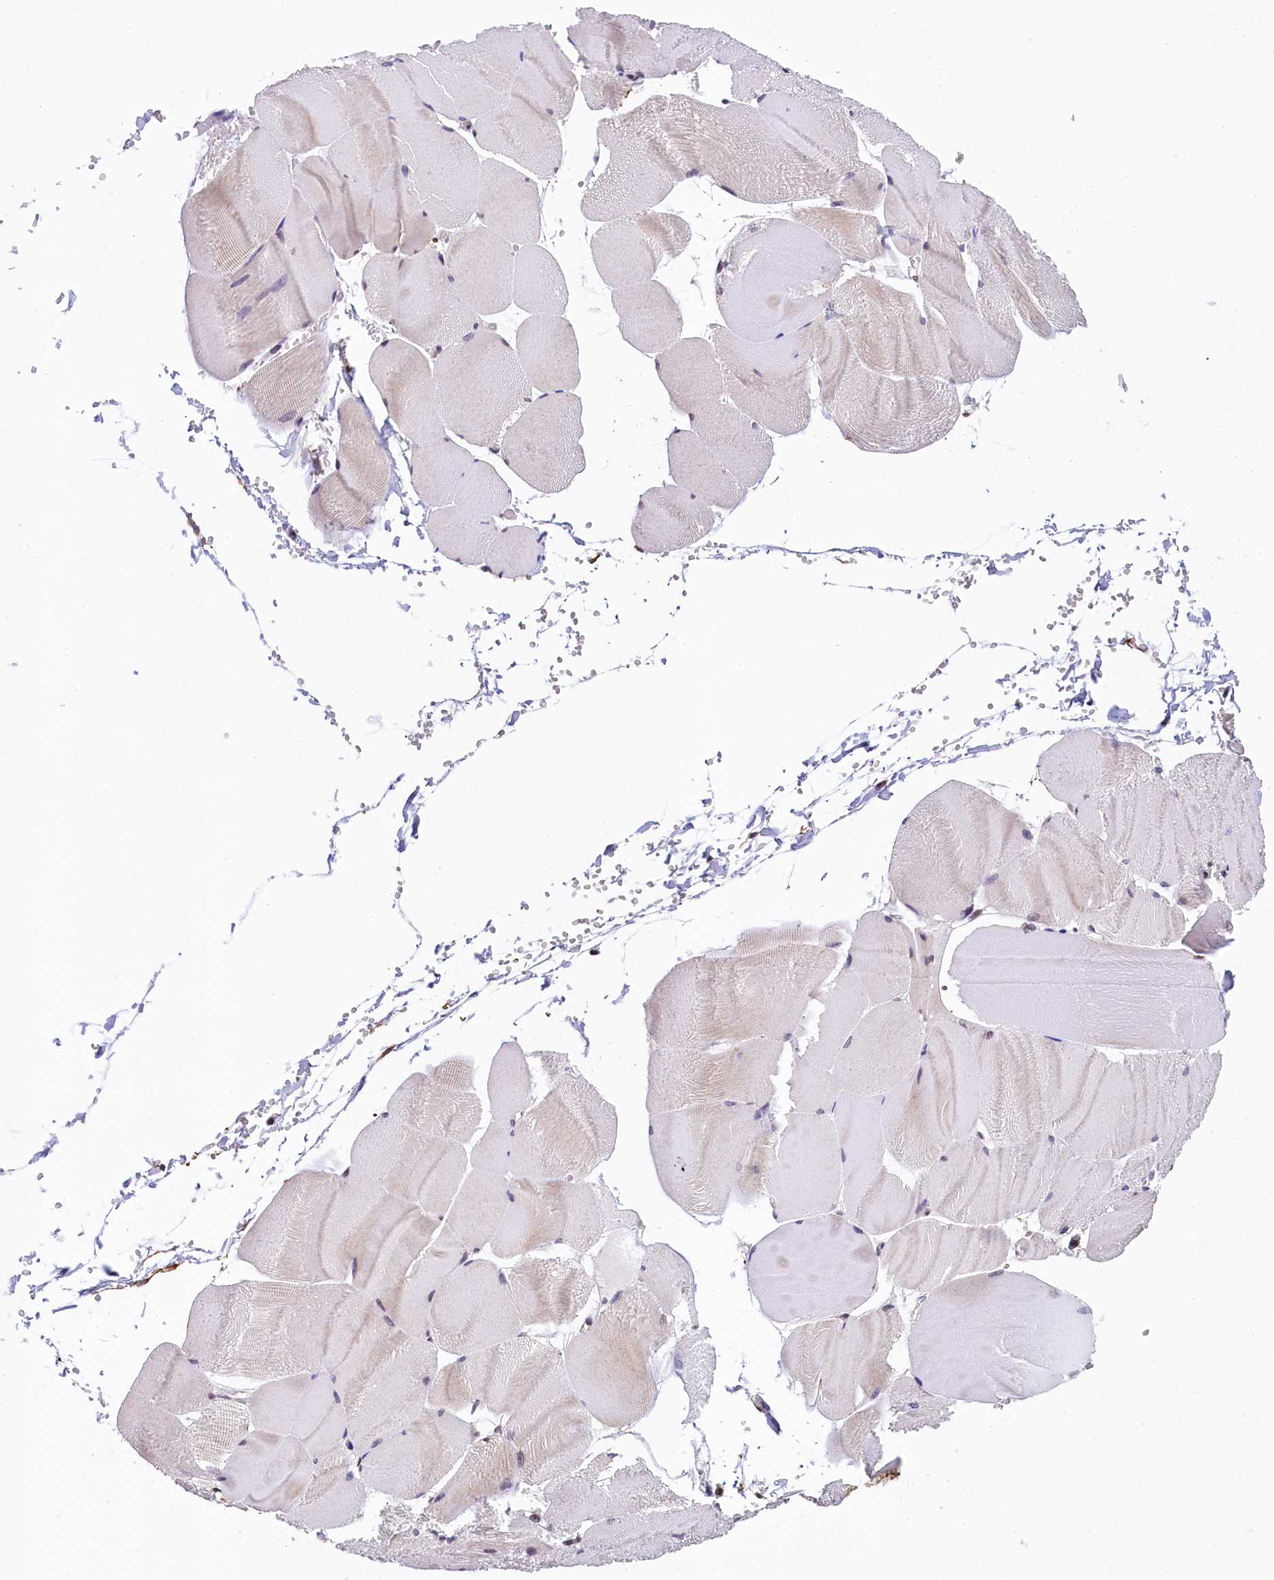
{"staining": {"intensity": "weak", "quantity": "<25%", "location": "nuclear"}, "tissue": "skeletal muscle", "cell_type": "Myocytes", "image_type": "normal", "snomed": [{"axis": "morphology", "description": "Normal tissue, NOS"}, {"axis": "morphology", "description": "Basal cell carcinoma"}, {"axis": "topography", "description": "Skeletal muscle"}], "caption": "Myocytes are negative for brown protein staining in benign skeletal muscle. (Stains: DAB immunohistochemistry with hematoxylin counter stain, Microscopy: brightfield microscopy at high magnification).", "gene": "ZNF2", "patient": {"sex": "female", "age": 64}}